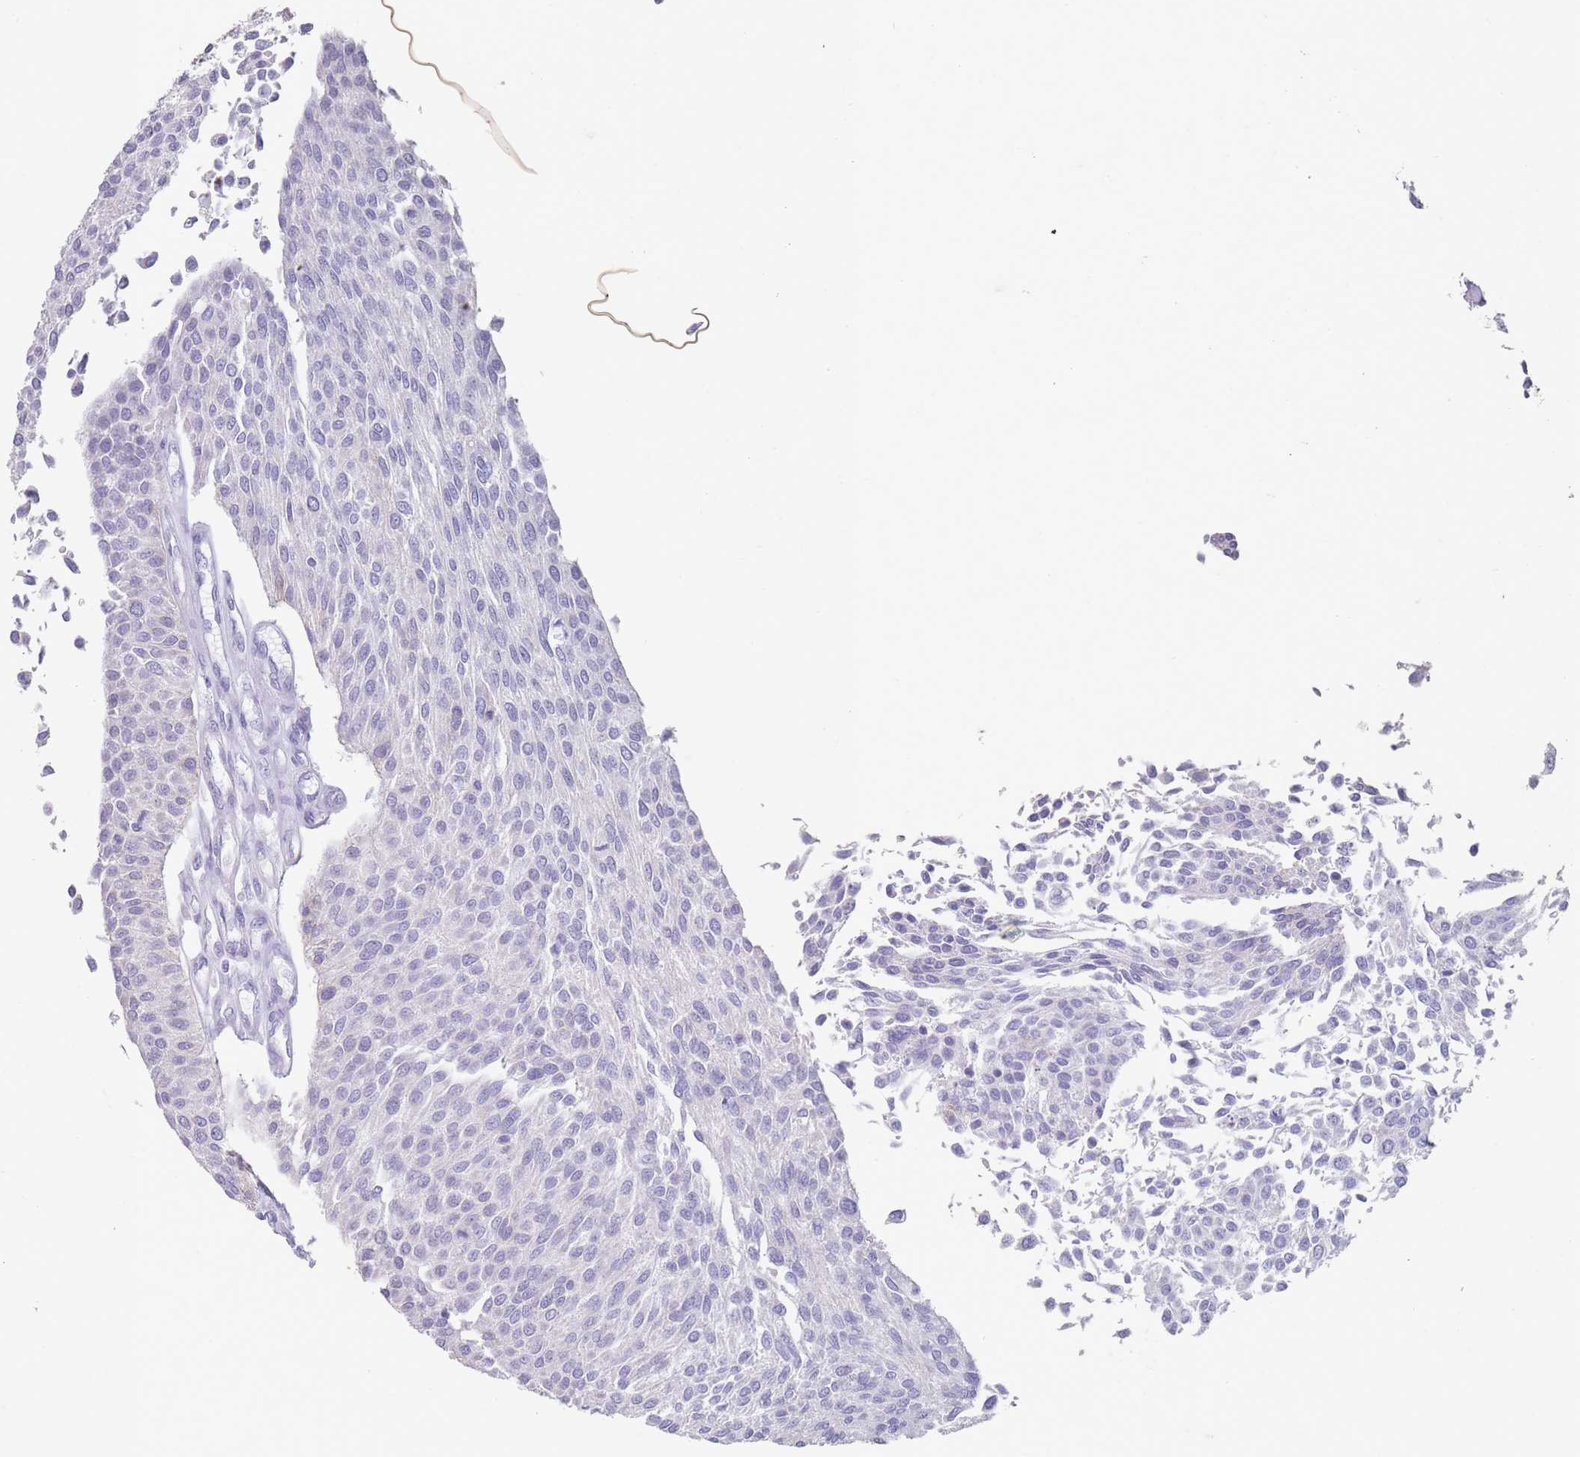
{"staining": {"intensity": "negative", "quantity": "none", "location": "none"}, "tissue": "urothelial cancer", "cell_type": "Tumor cells", "image_type": "cancer", "snomed": [{"axis": "morphology", "description": "Urothelial carcinoma, NOS"}, {"axis": "topography", "description": "Urinary bladder"}], "caption": "High magnification brightfield microscopy of transitional cell carcinoma stained with DAB (brown) and counterstained with hematoxylin (blue): tumor cells show no significant positivity. (Stains: DAB immunohistochemistry (IHC) with hematoxylin counter stain, Microscopy: brightfield microscopy at high magnification).", "gene": "RHBG", "patient": {"sex": "male", "age": 55}}